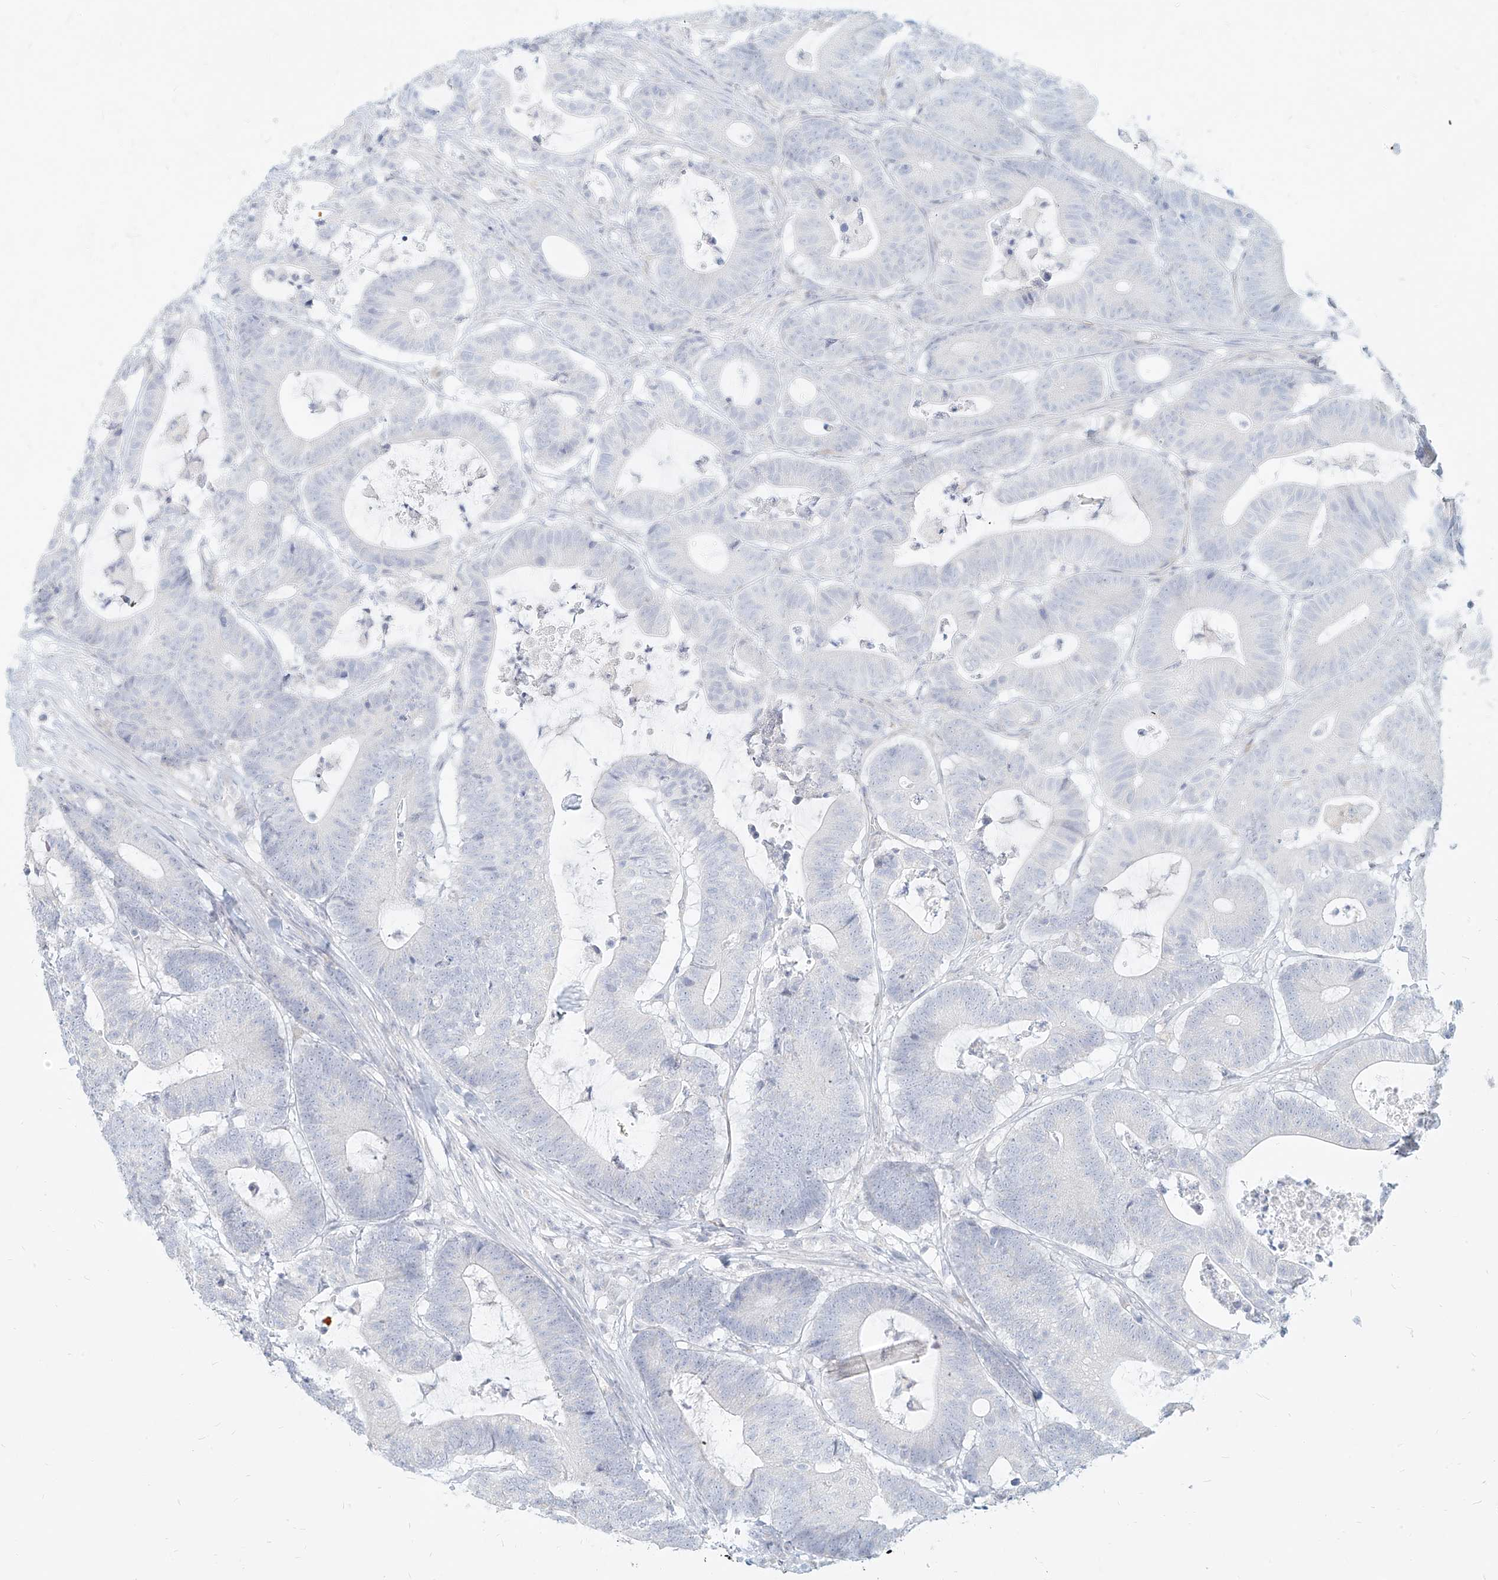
{"staining": {"intensity": "negative", "quantity": "none", "location": "none"}, "tissue": "colorectal cancer", "cell_type": "Tumor cells", "image_type": "cancer", "snomed": [{"axis": "morphology", "description": "Adenocarcinoma, NOS"}, {"axis": "topography", "description": "Colon"}], "caption": "A photomicrograph of colorectal cancer (adenocarcinoma) stained for a protein exhibits no brown staining in tumor cells.", "gene": "ITPKB", "patient": {"sex": "female", "age": 84}}